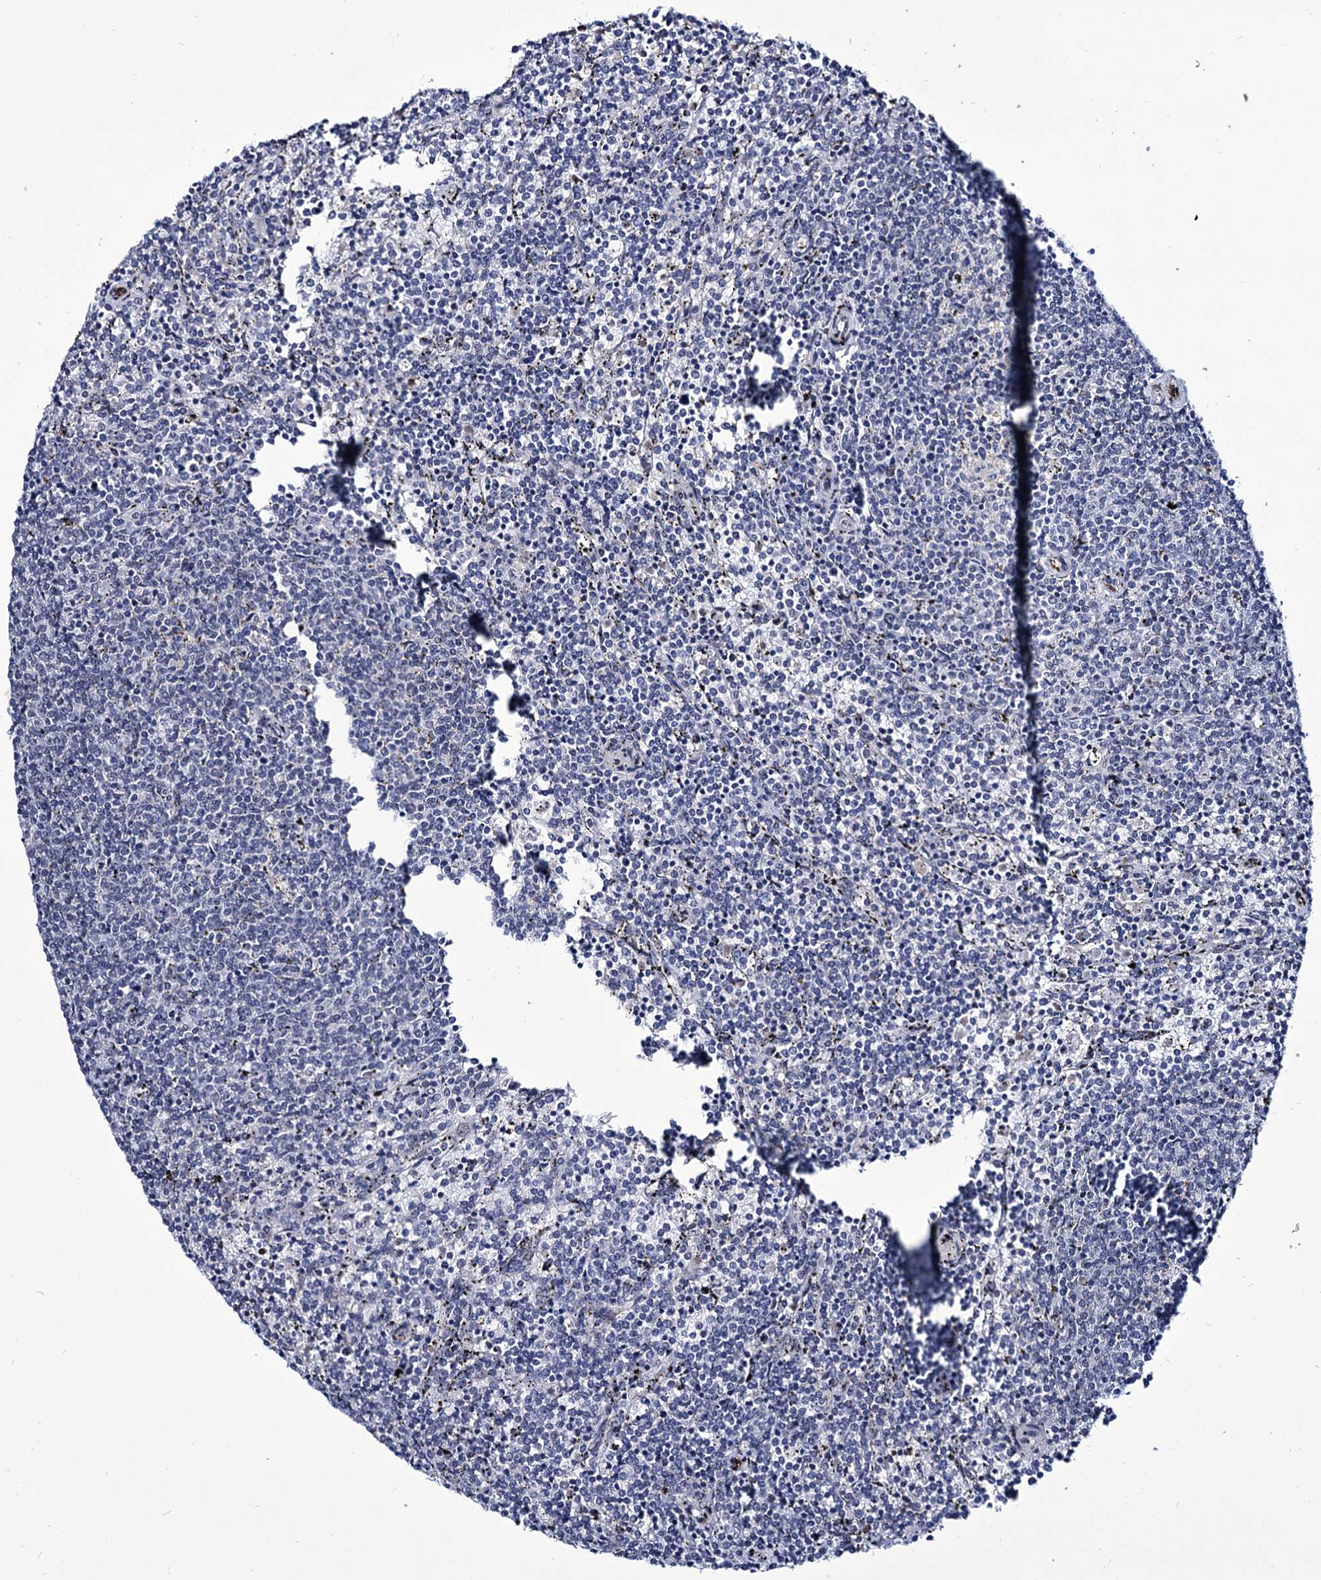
{"staining": {"intensity": "negative", "quantity": "none", "location": "none"}, "tissue": "lymphoma", "cell_type": "Tumor cells", "image_type": "cancer", "snomed": [{"axis": "morphology", "description": "Malignant lymphoma, non-Hodgkin's type, Low grade"}, {"axis": "topography", "description": "Spleen"}], "caption": "High magnification brightfield microscopy of malignant lymphoma, non-Hodgkin's type (low-grade) stained with DAB (brown) and counterstained with hematoxylin (blue): tumor cells show no significant staining.", "gene": "ZC3H12C", "patient": {"sex": "female", "age": 50}}